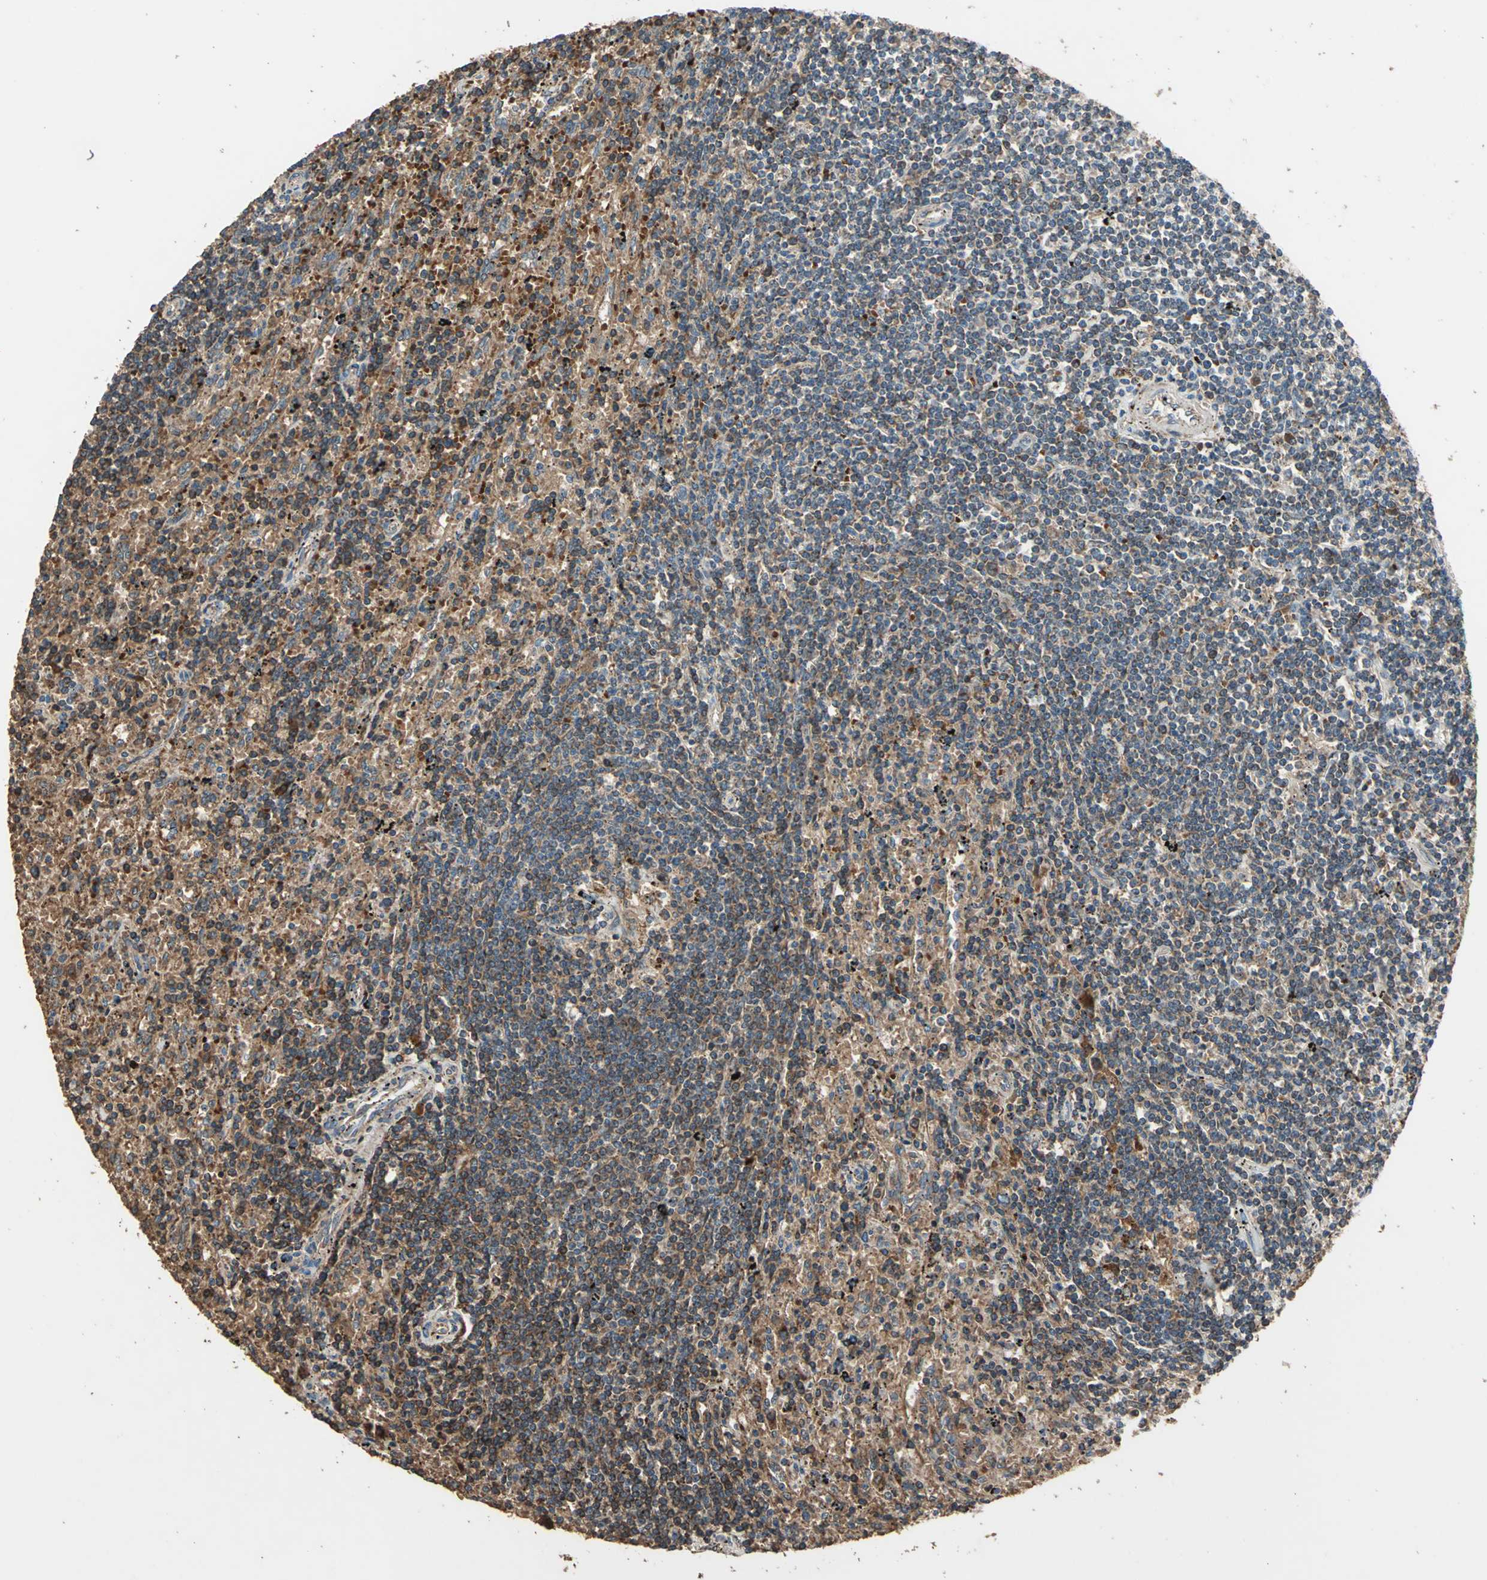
{"staining": {"intensity": "strong", "quantity": "25%-75%", "location": "cytoplasmic/membranous"}, "tissue": "lymphoma", "cell_type": "Tumor cells", "image_type": "cancer", "snomed": [{"axis": "morphology", "description": "Malignant lymphoma, non-Hodgkin's type, Low grade"}, {"axis": "topography", "description": "Spleen"}], "caption": "A histopathology image showing strong cytoplasmic/membranous expression in approximately 25%-75% of tumor cells in malignant lymphoma, non-Hodgkin's type (low-grade), as visualized by brown immunohistochemical staining.", "gene": "POLRMT", "patient": {"sex": "male", "age": 76}}